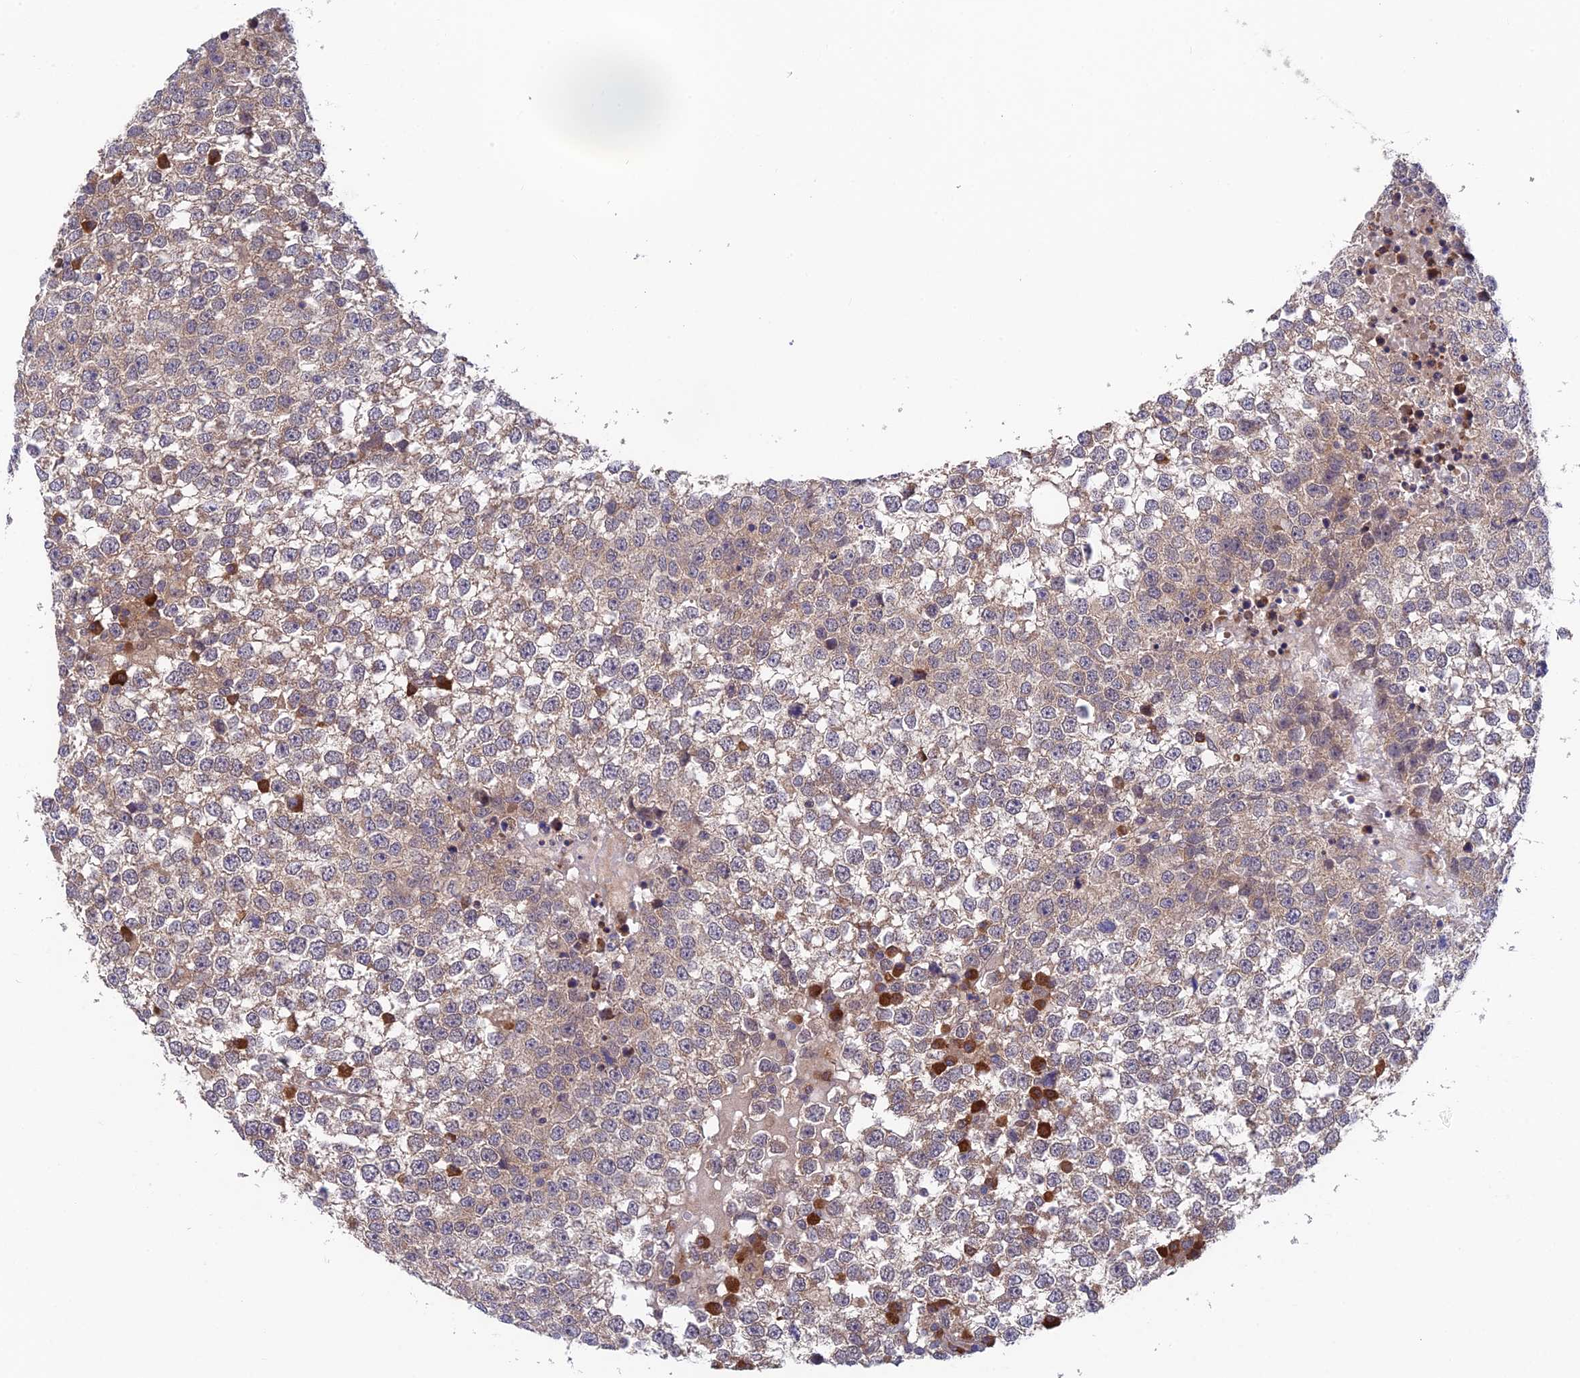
{"staining": {"intensity": "weak", "quantity": "25%-75%", "location": "cytoplasmic/membranous"}, "tissue": "testis cancer", "cell_type": "Tumor cells", "image_type": "cancer", "snomed": [{"axis": "morphology", "description": "Seminoma, NOS"}, {"axis": "topography", "description": "Testis"}], "caption": "A brown stain labels weak cytoplasmic/membranous positivity of a protein in seminoma (testis) tumor cells.", "gene": "UROS", "patient": {"sex": "male", "age": 65}}